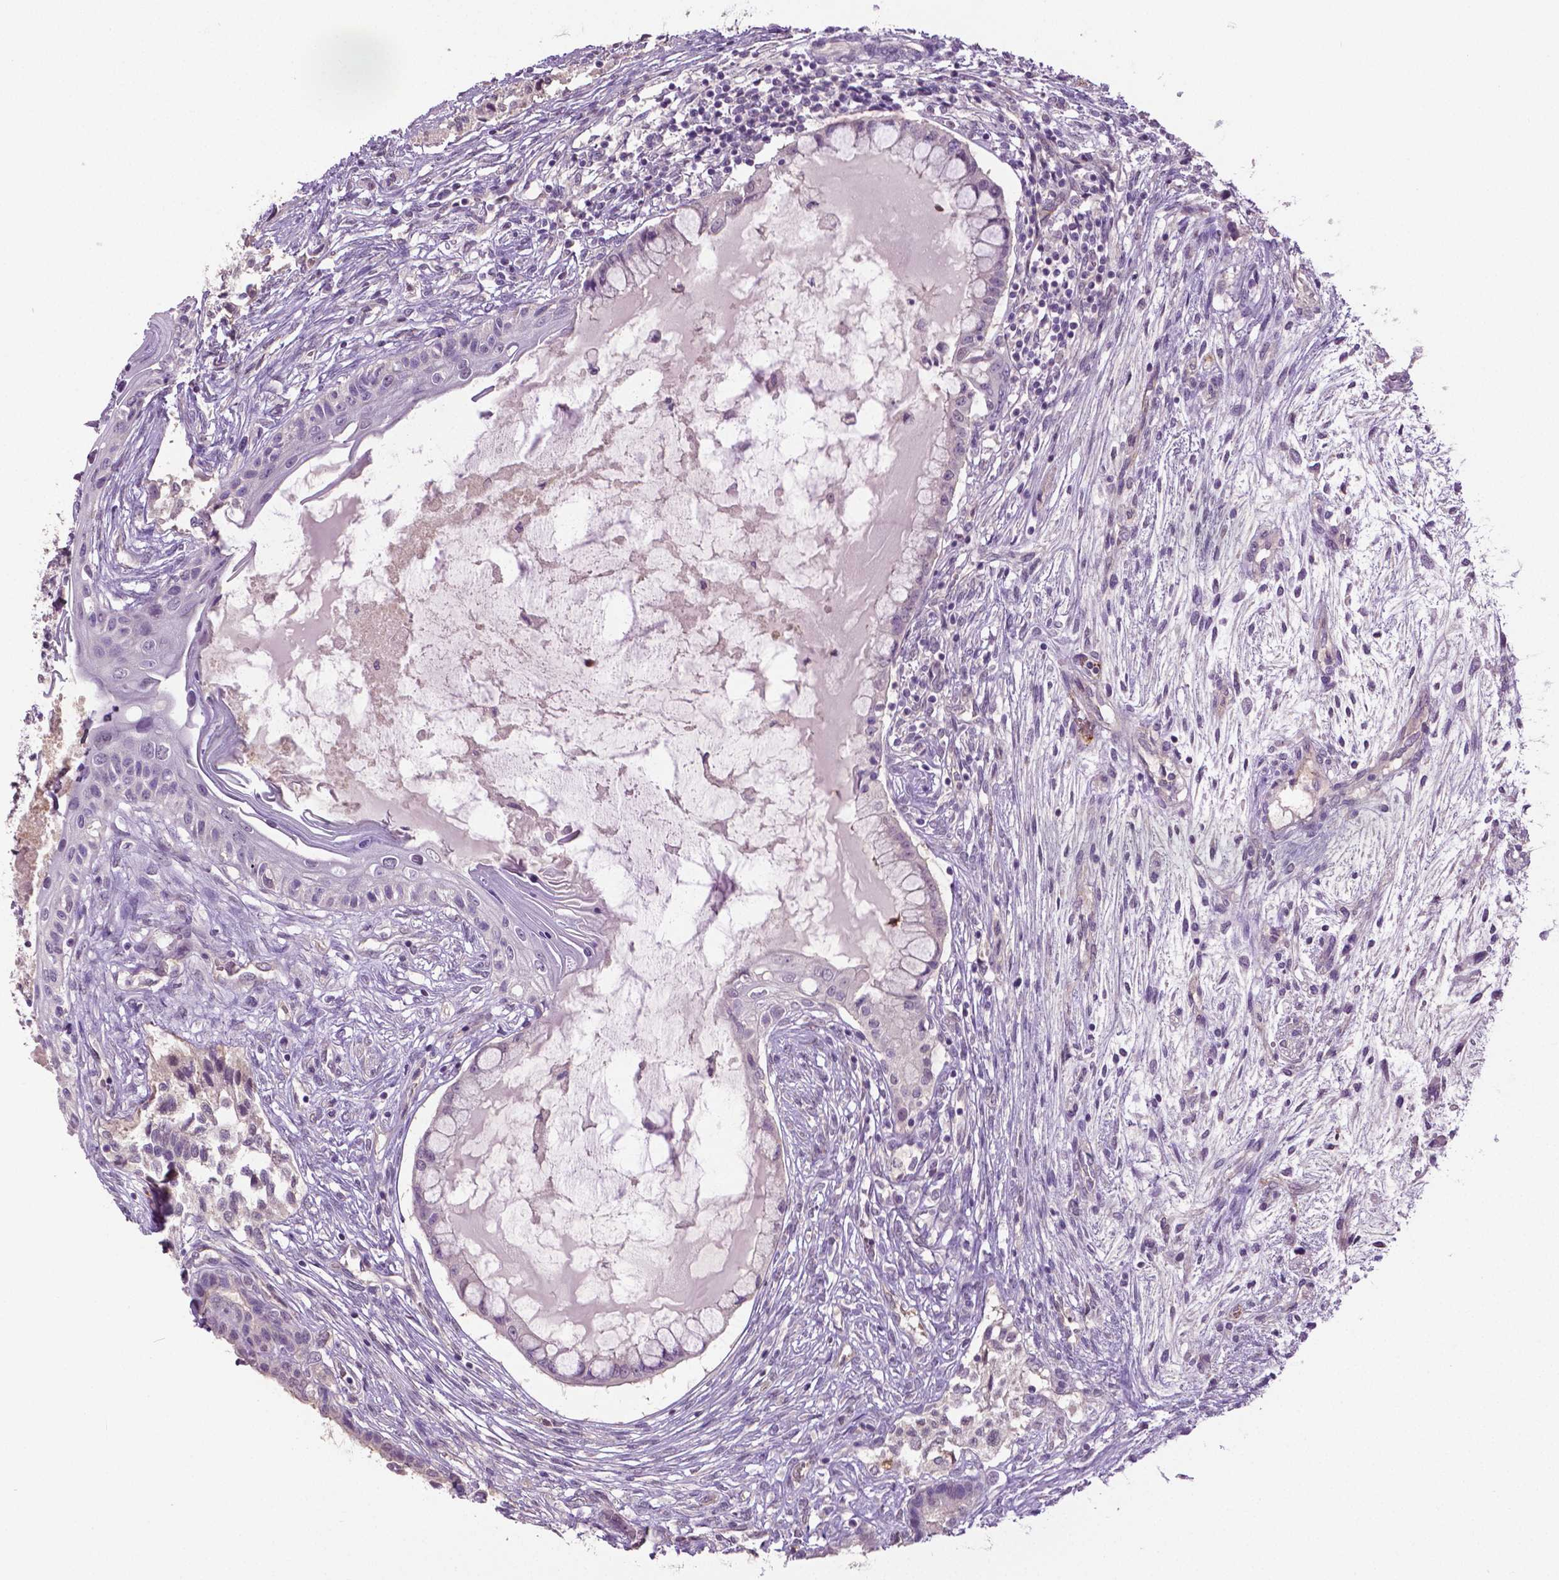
{"staining": {"intensity": "negative", "quantity": "none", "location": "none"}, "tissue": "testis cancer", "cell_type": "Tumor cells", "image_type": "cancer", "snomed": [{"axis": "morphology", "description": "Carcinoma, Embryonal, NOS"}, {"axis": "topography", "description": "Testis"}], "caption": "Immunohistochemical staining of human embryonal carcinoma (testis) demonstrates no significant positivity in tumor cells.", "gene": "PTPN5", "patient": {"sex": "male", "age": 37}}